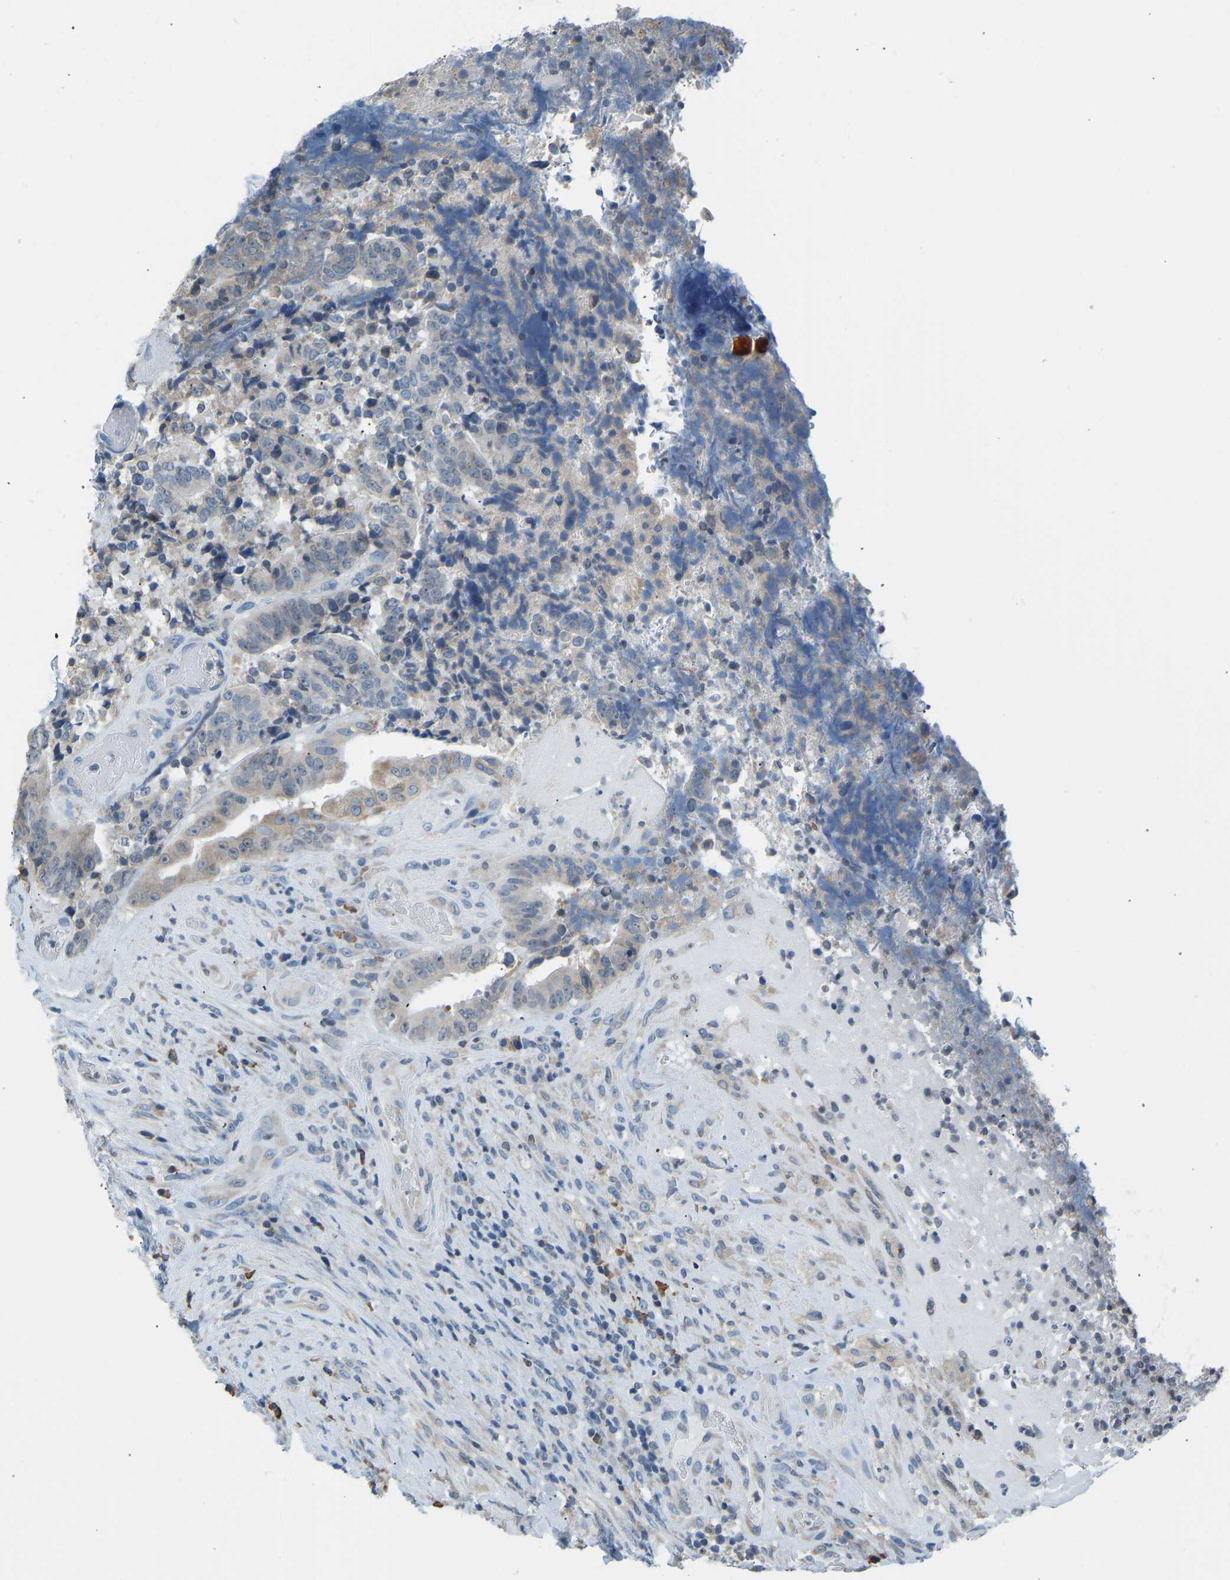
{"staining": {"intensity": "weak", "quantity": "<25%", "location": "cytoplasmic/membranous"}, "tissue": "colorectal cancer", "cell_type": "Tumor cells", "image_type": "cancer", "snomed": [{"axis": "morphology", "description": "Adenocarcinoma, NOS"}, {"axis": "topography", "description": "Rectum"}], "caption": "High power microscopy photomicrograph of an immunohistochemistry micrograph of colorectal cancer (adenocarcinoma), revealing no significant positivity in tumor cells. (Immunohistochemistry, brightfield microscopy, high magnification).", "gene": "VRK1", "patient": {"sex": "male", "age": 72}}